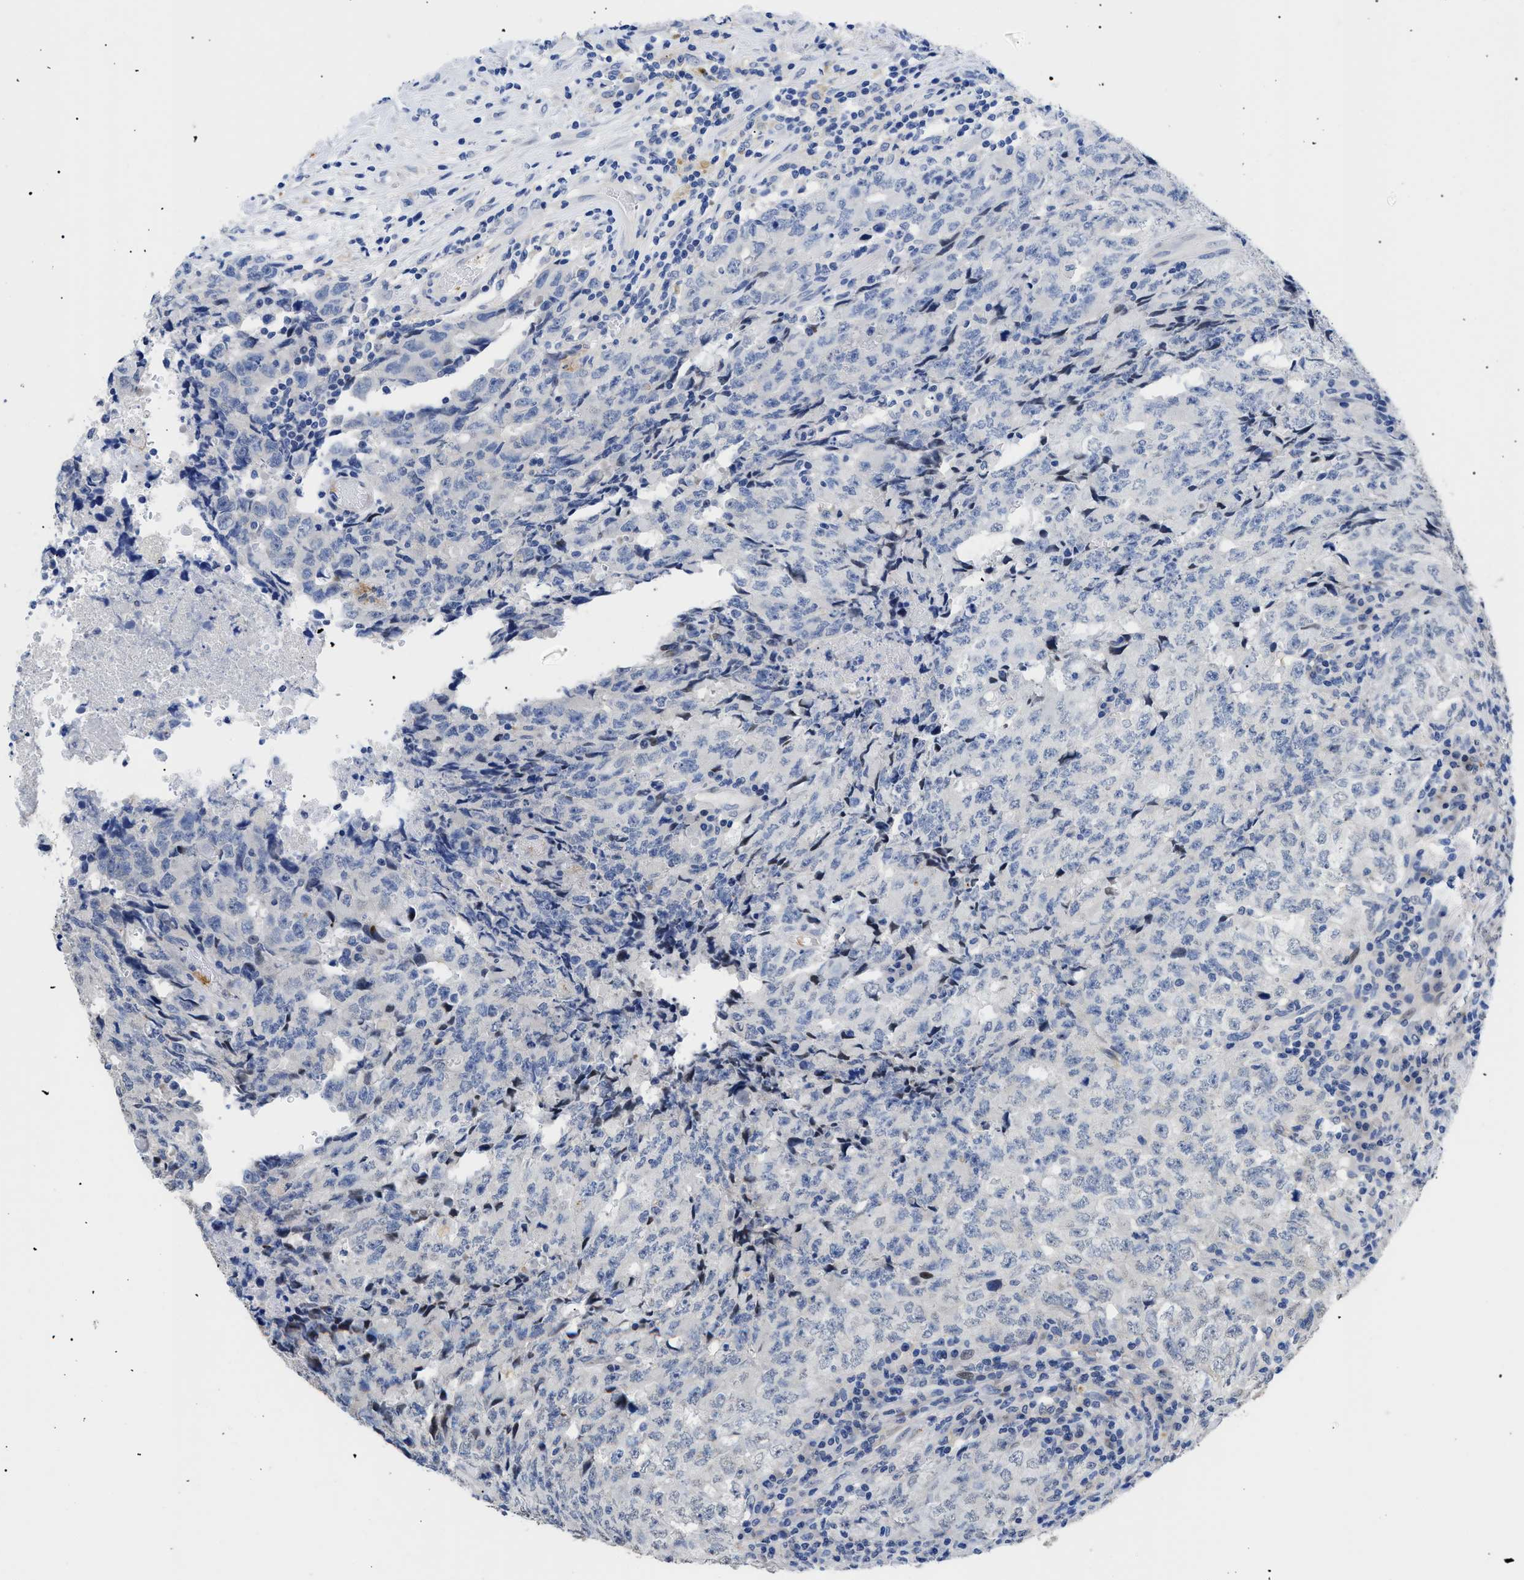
{"staining": {"intensity": "negative", "quantity": "none", "location": "none"}, "tissue": "testis cancer", "cell_type": "Tumor cells", "image_type": "cancer", "snomed": [{"axis": "morphology", "description": "Necrosis, NOS"}, {"axis": "morphology", "description": "Carcinoma, Embryonal, NOS"}, {"axis": "topography", "description": "Testis"}], "caption": "A high-resolution photomicrograph shows IHC staining of testis cancer (embryonal carcinoma), which reveals no significant staining in tumor cells.", "gene": "SFXN5", "patient": {"sex": "male", "age": 19}}